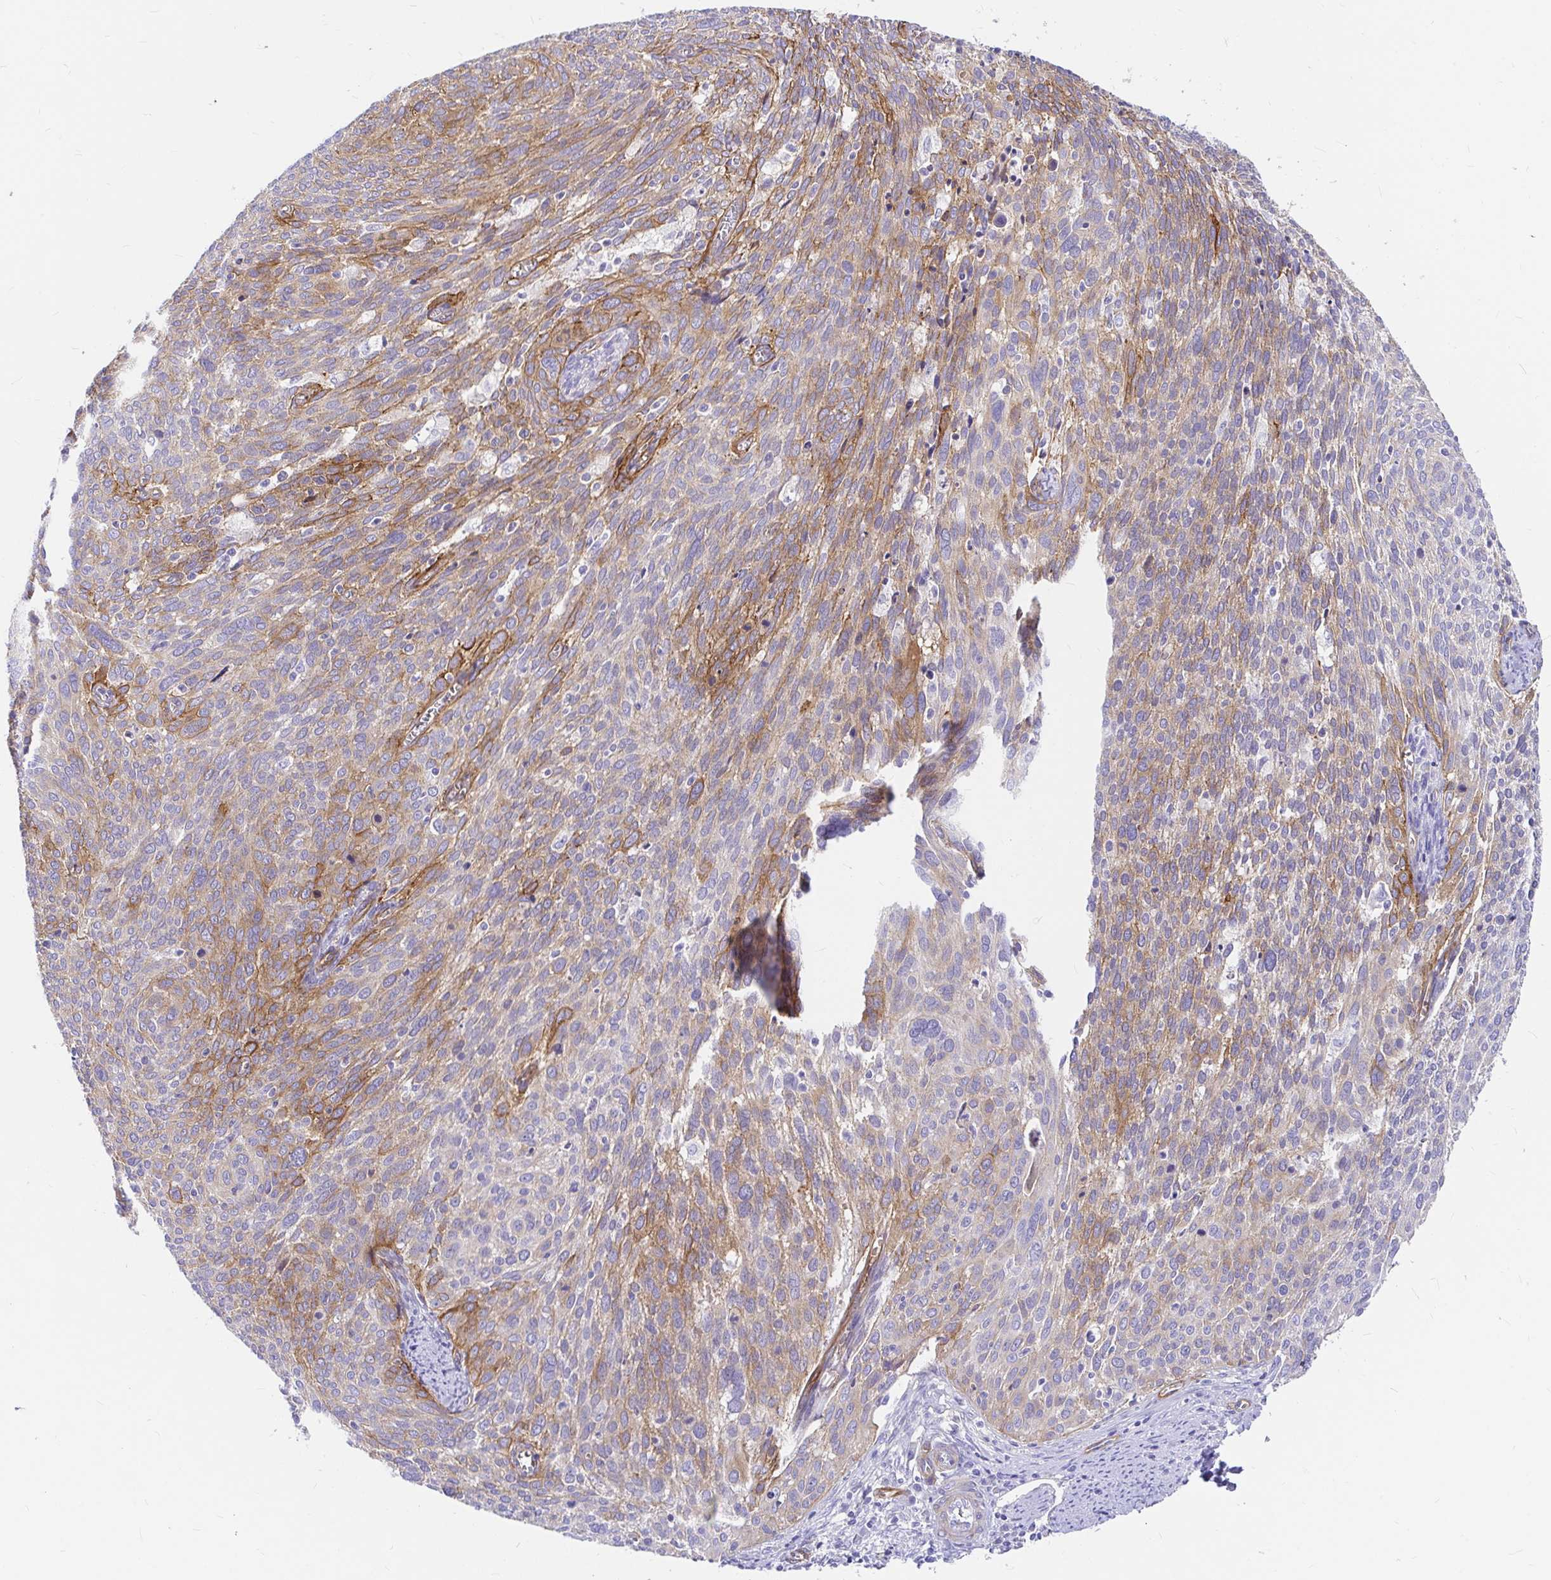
{"staining": {"intensity": "moderate", "quantity": "25%-75%", "location": "cytoplasmic/membranous"}, "tissue": "cervical cancer", "cell_type": "Tumor cells", "image_type": "cancer", "snomed": [{"axis": "morphology", "description": "Squamous cell carcinoma, NOS"}, {"axis": "topography", "description": "Cervix"}], "caption": "A brown stain highlights moderate cytoplasmic/membranous staining of a protein in human cervical cancer tumor cells.", "gene": "MYO1B", "patient": {"sex": "female", "age": 39}}